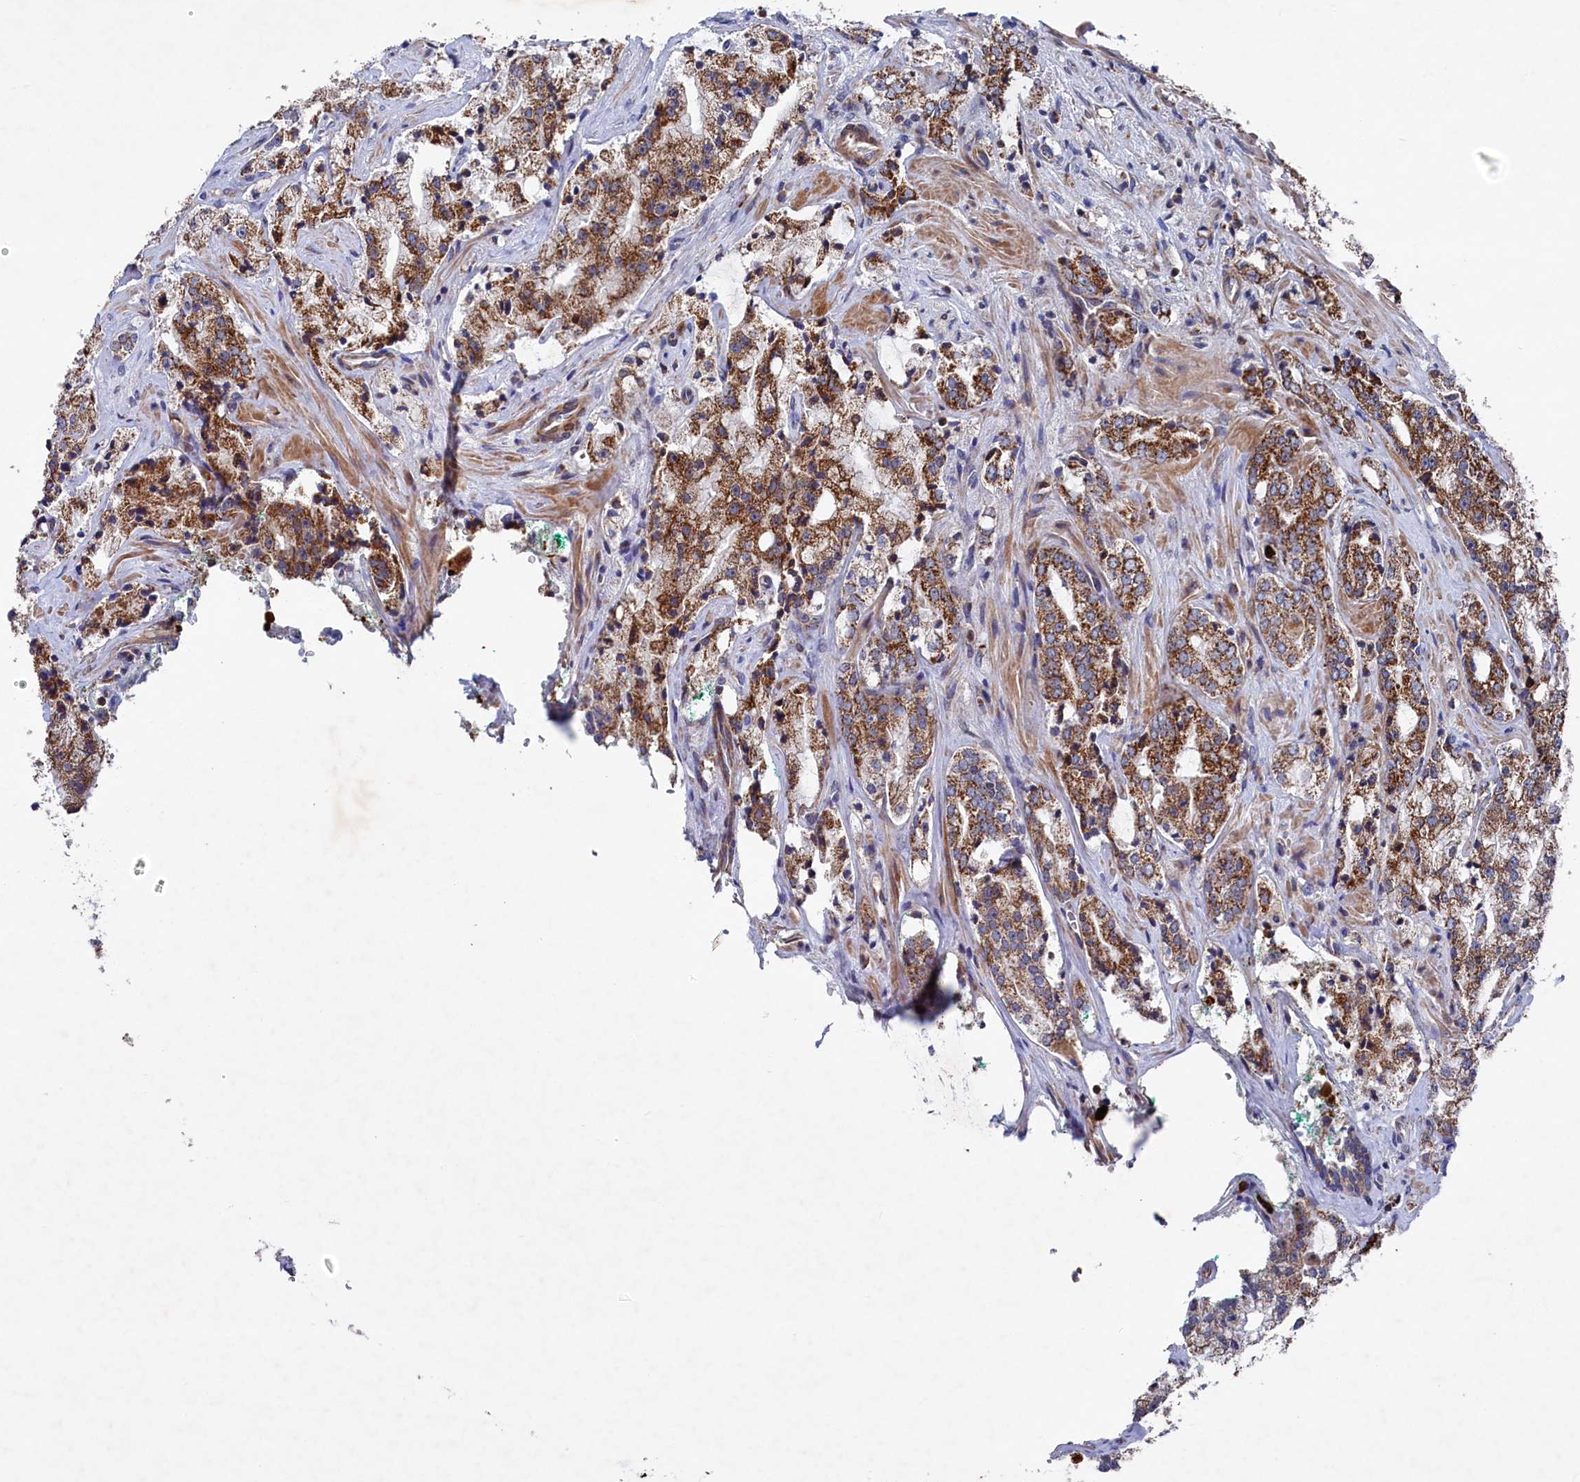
{"staining": {"intensity": "moderate", "quantity": ">75%", "location": "cytoplasmic/membranous"}, "tissue": "prostate cancer", "cell_type": "Tumor cells", "image_type": "cancer", "snomed": [{"axis": "morphology", "description": "Adenocarcinoma, High grade"}, {"axis": "topography", "description": "Prostate"}], "caption": "This histopathology image demonstrates adenocarcinoma (high-grade) (prostate) stained with IHC to label a protein in brown. The cytoplasmic/membranous of tumor cells show moderate positivity for the protein. Nuclei are counter-stained blue.", "gene": "CHCHD1", "patient": {"sex": "male", "age": 64}}